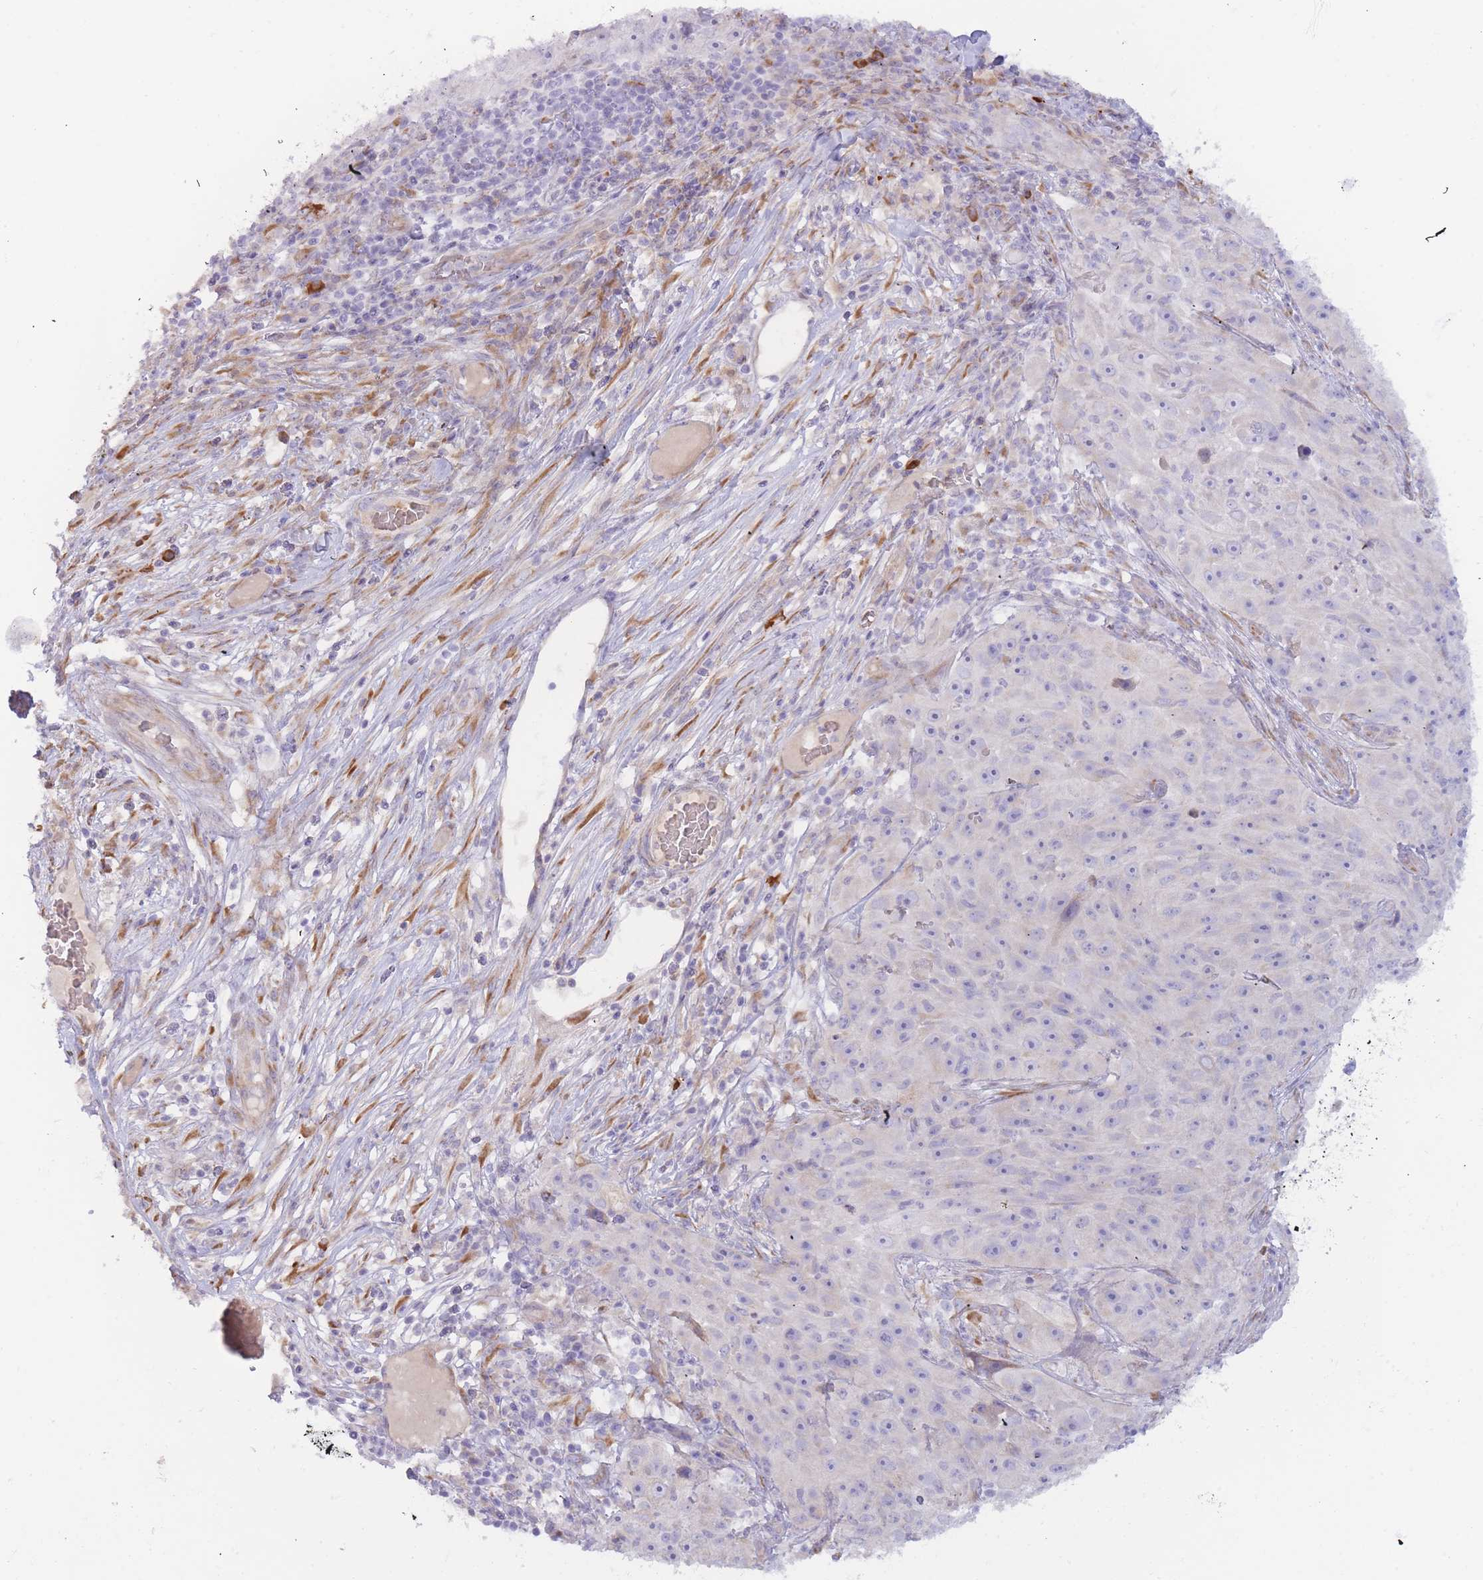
{"staining": {"intensity": "negative", "quantity": "none", "location": "none"}, "tissue": "skin cancer", "cell_type": "Tumor cells", "image_type": "cancer", "snomed": [{"axis": "morphology", "description": "Squamous cell carcinoma, NOS"}, {"axis": "topography", "description": "Skin"}], "caption": "This histopathology image is of squamous cell carcinoma (skin) stained with IHC to label a protein in brown with the nuclei are counter-stained blue. There is no positivity in tumor cells.", "gene": "SLC35E4", "patient": {"sex": "female", "age": 87}}